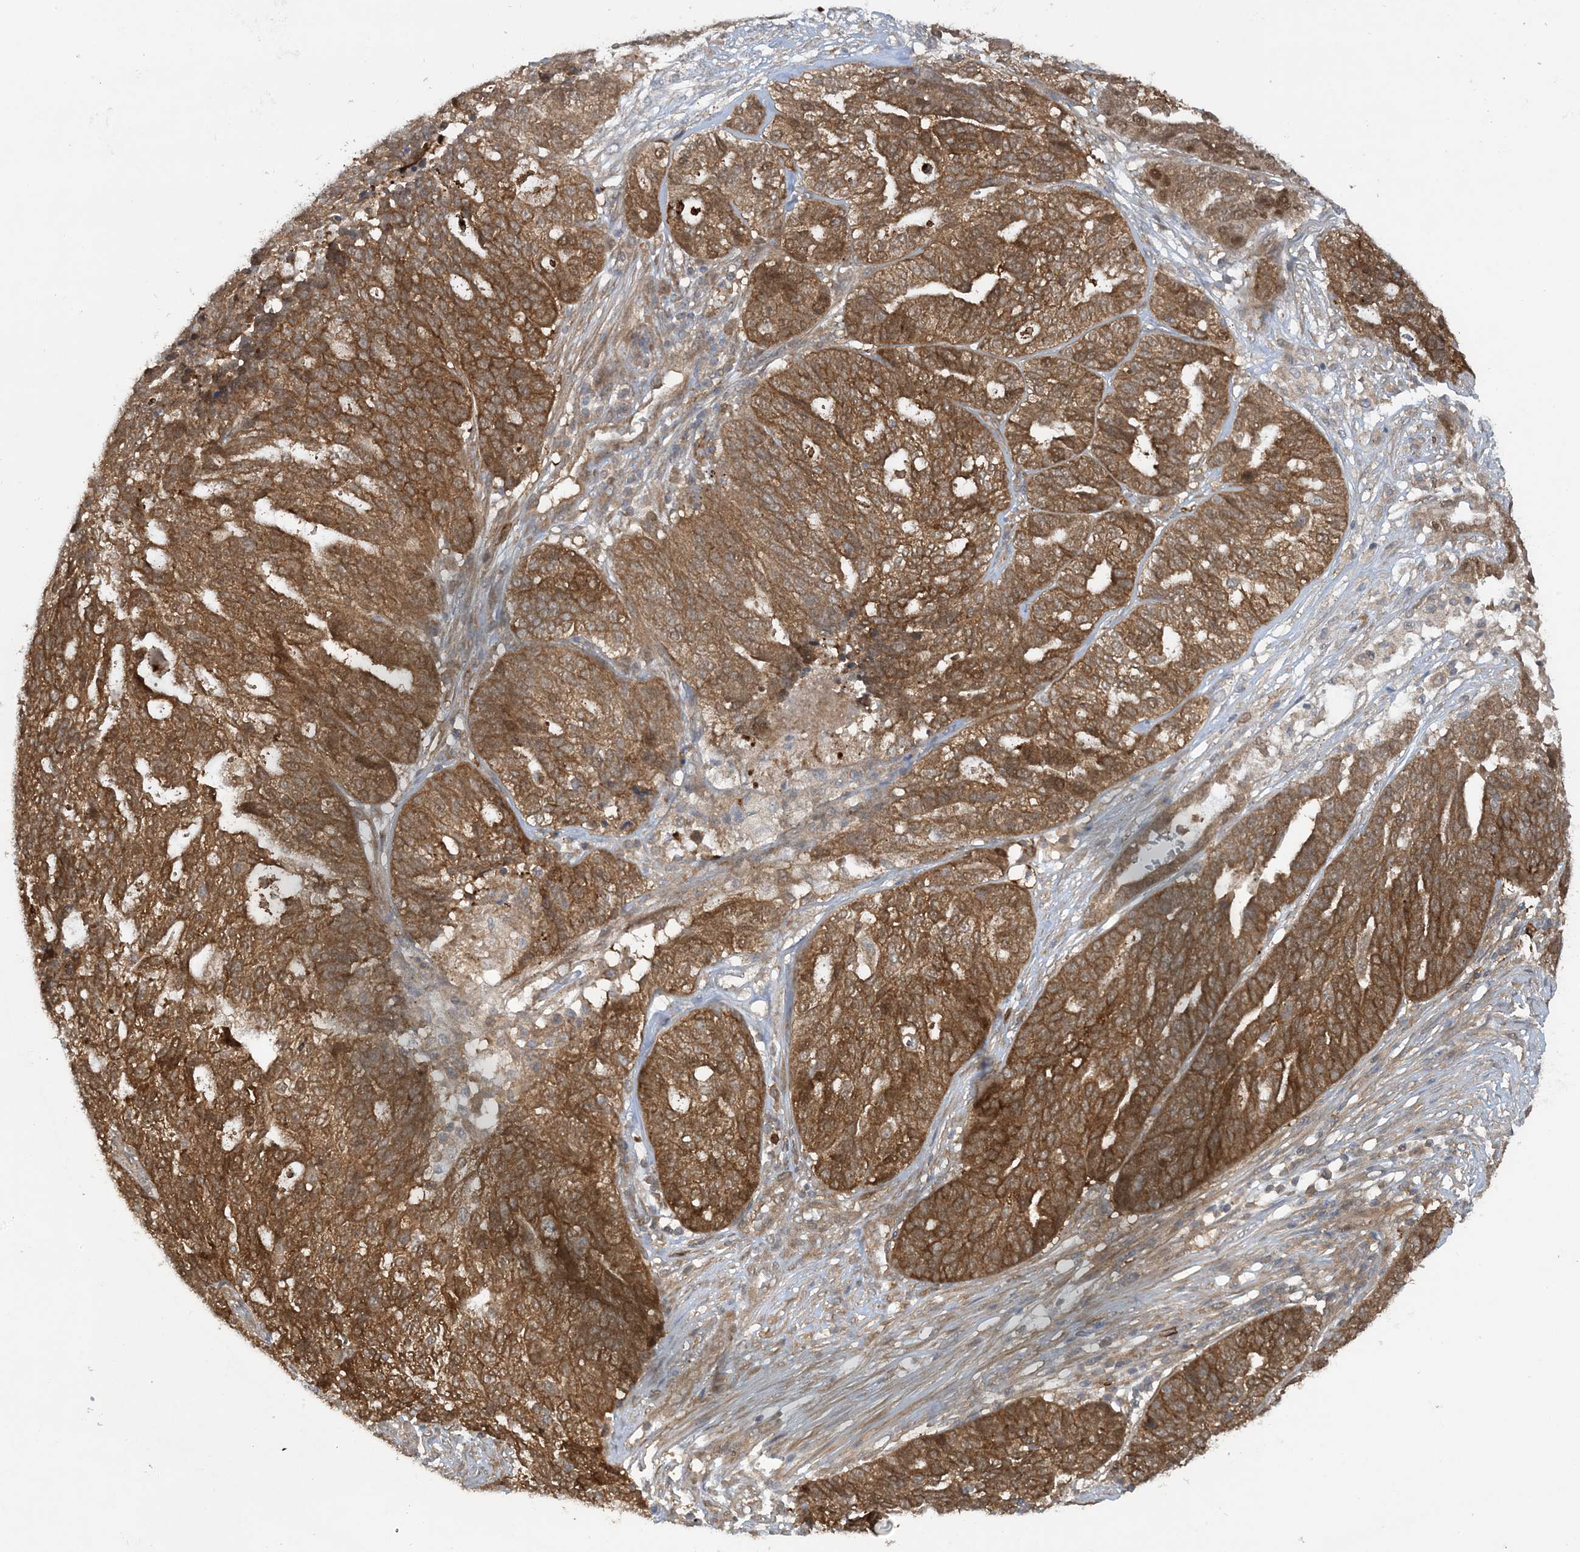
{"staining": {"intensity": "strong", "quantity": ">75%", "location": "cytoplasmic/membranous"}, "tissue": "ovarian cancer", "cell_type": "Tumor cells", "image_type": "cancer", "snomed": [{"axis": "morphology", "description": "Cystadenocarcinoma, serous, NOS"}, {"axis": "topography", "description": "Ovary"}], "caption": "Ovarian cancer (serous cystadenocarcinoma) stained with IHC reveals strong cytoplasmic/membranous staining in approximately >75% of tumor cells. Using DAB (brown) and hematoxylin (blue) stains, captured at high magnification using brightfield microscopy.", "gene": "STAM2", "patient": {"sex": "female", "age": 59}}